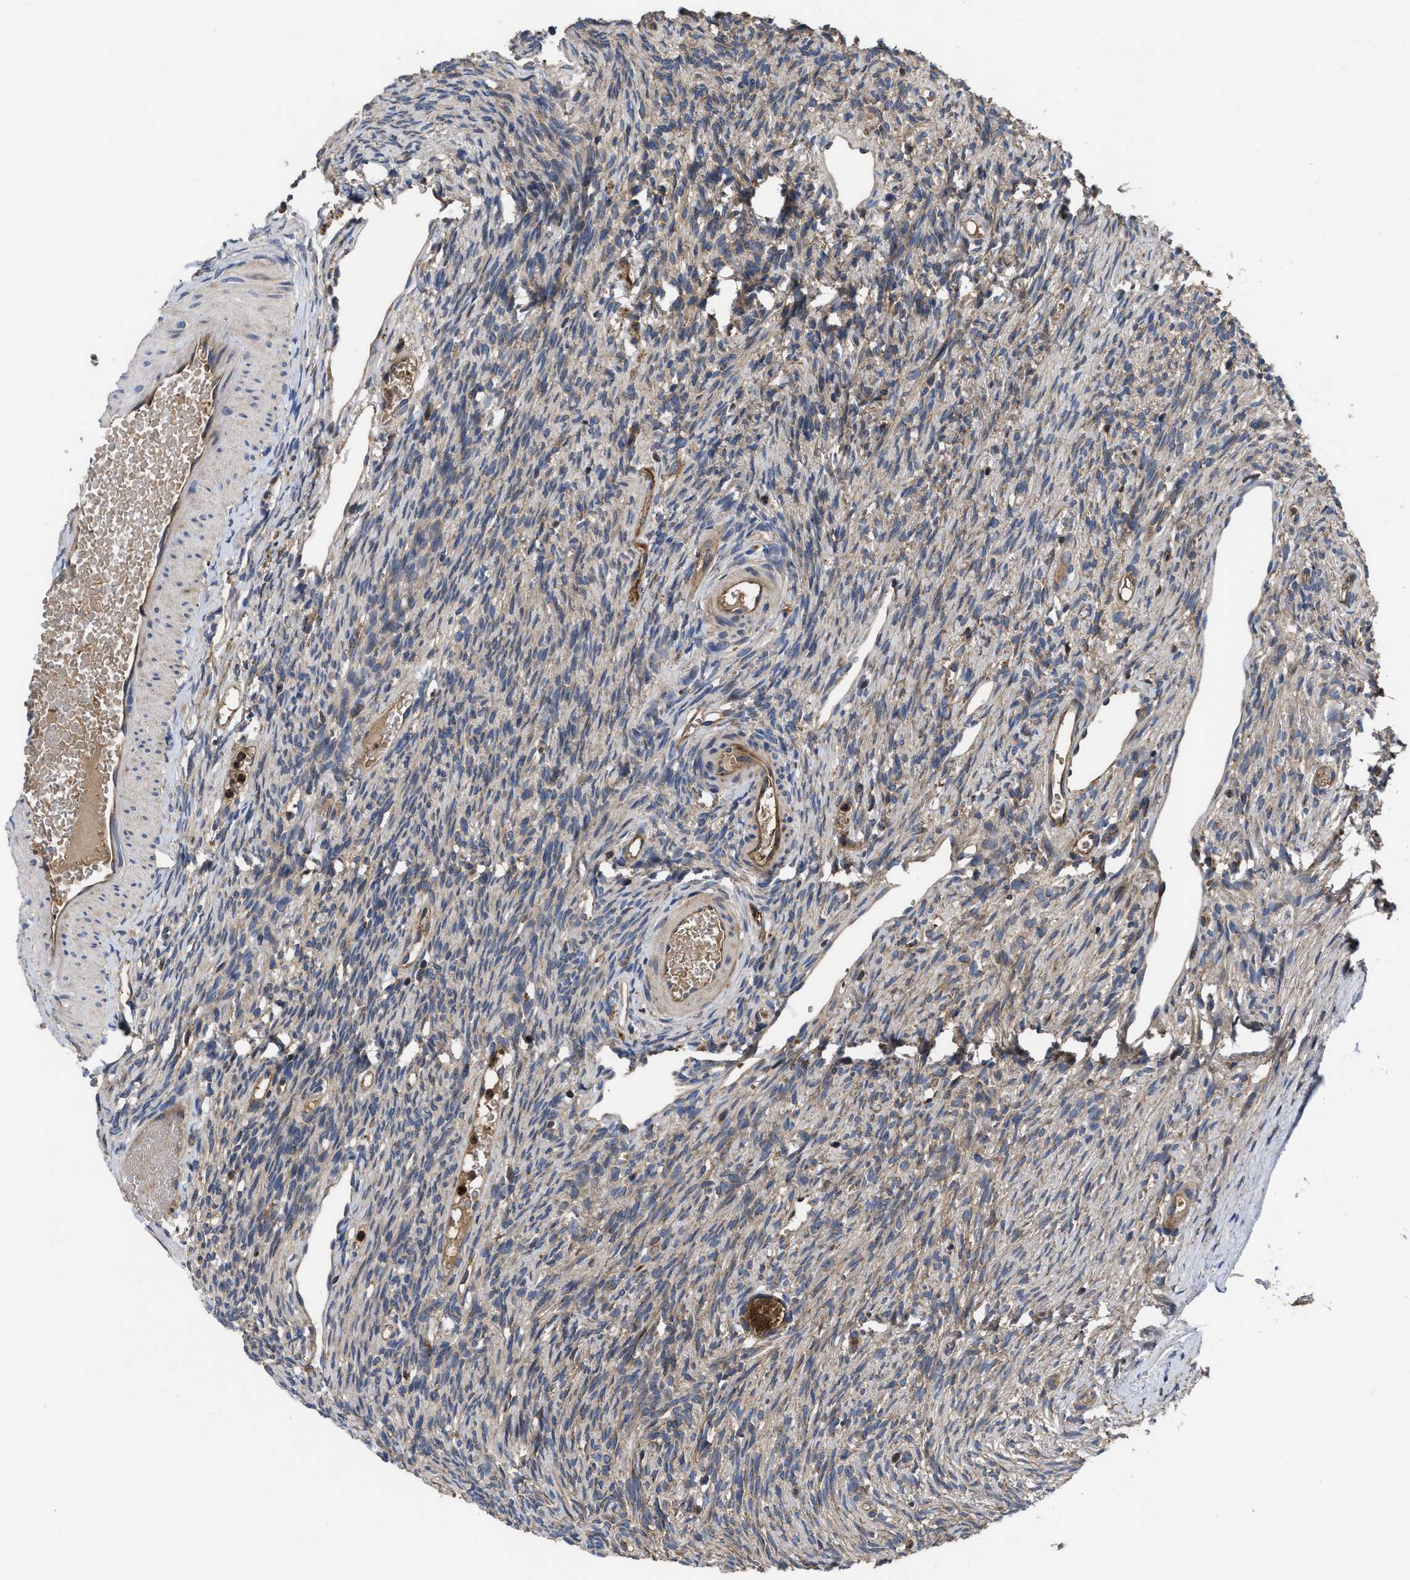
{"staining": {"intensity": "weak", "quantity": "25%-75%", "location": "cytoplasmic/membranous"}, "tissue": "ovary", "cell_type": "Ovarian stroma cells", "image_type": "normal", "snomed": [{"axis": "morphology", "description": "Normal tissue, NOS"}, {"axis": "topography", "description": "Ovary"}], "caption": "The histopathology image reveals staining of benign ovary, revealing weak cytoplasmic/membranous protein positivity (brown color) within ovarian stroma cells.", "gene": "YBEY", "patient": {"sex": "female", "age": 33}}